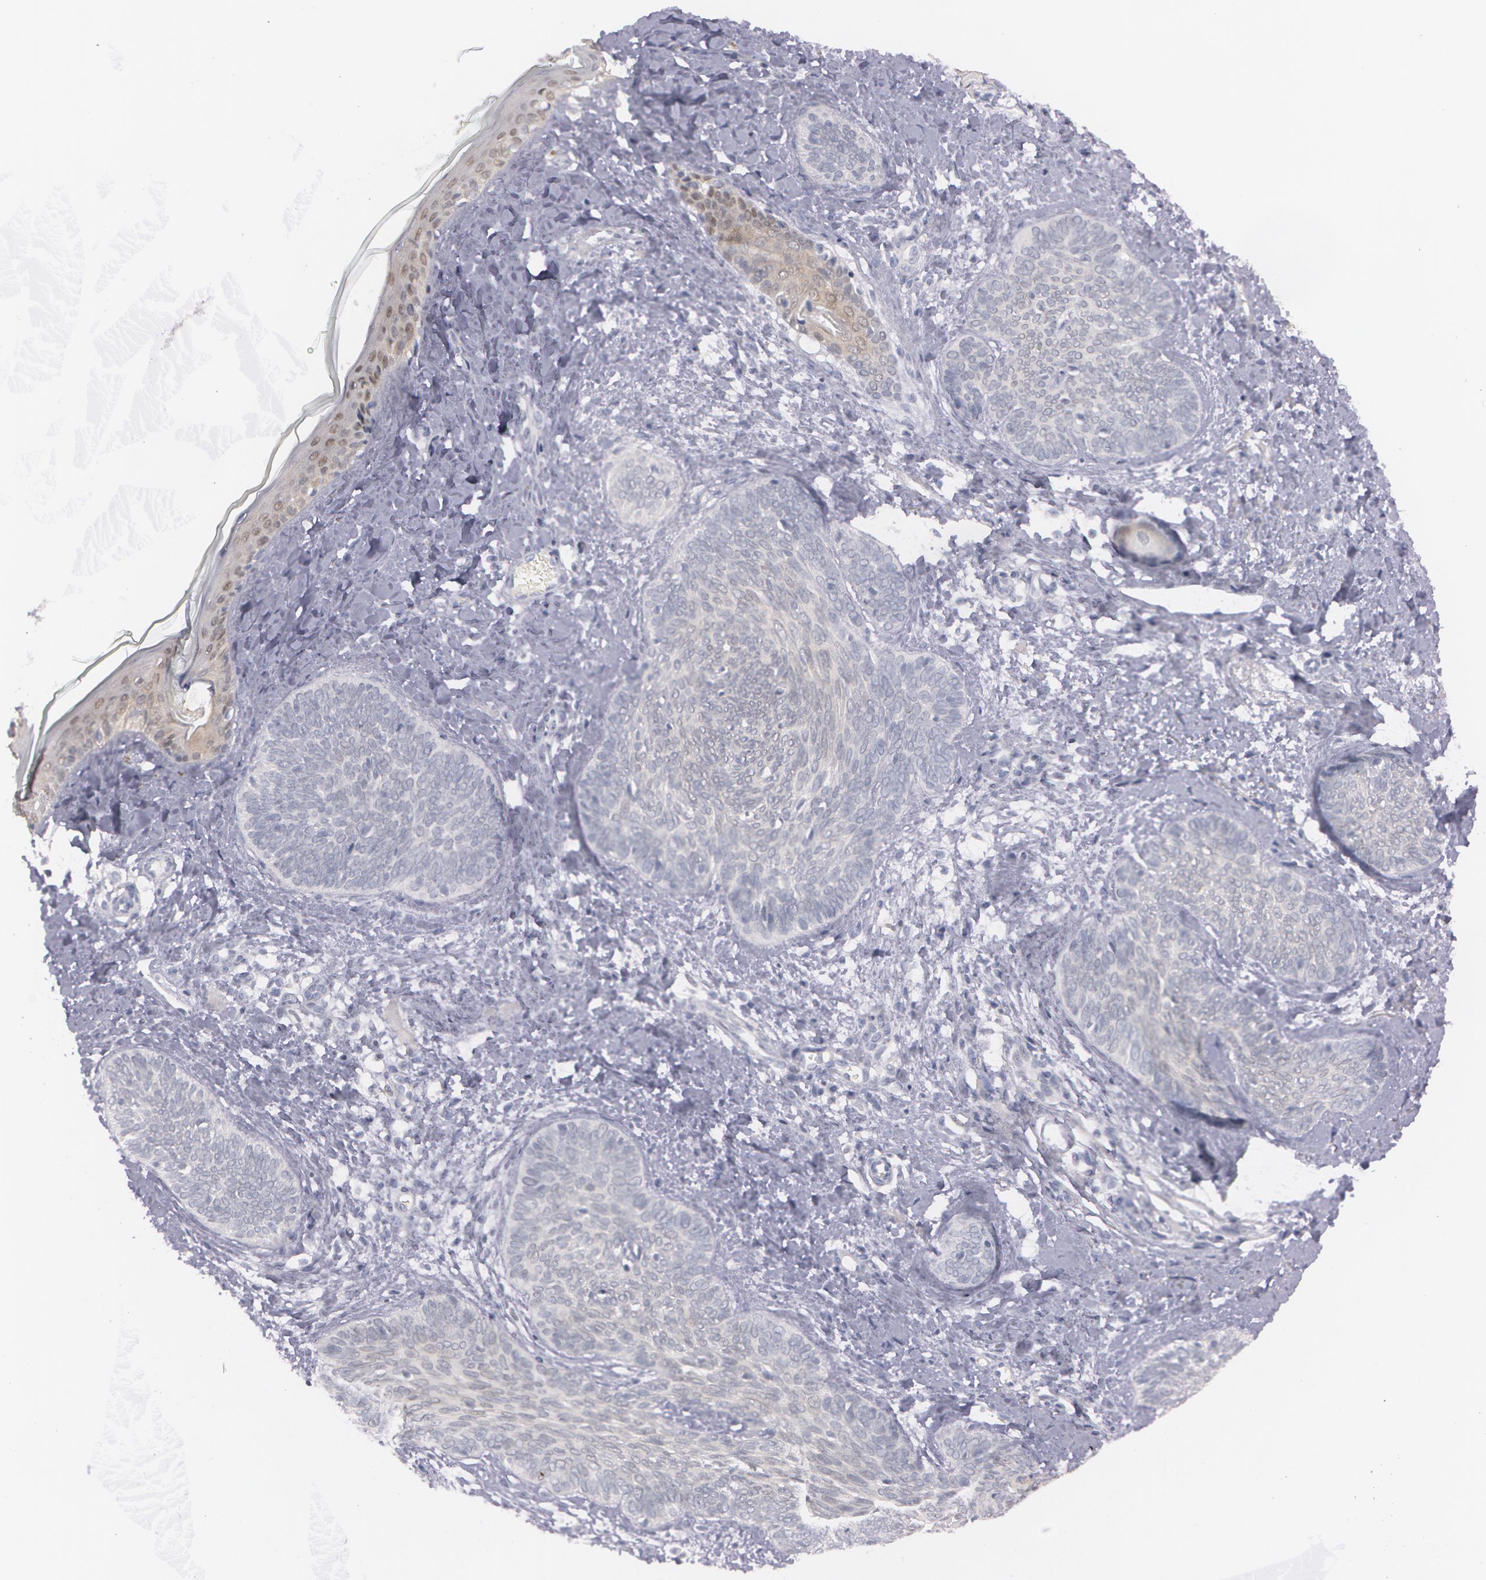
{"staining": {"intensity": "negative", "quantity": "none", "location": "none"}, "tissue": "skin cancer", "cell_type": "Tumor cells", "image_type": "cancer", "snomed": [{"axis": "morphology", "description": "Basal cell carcinoma"}, {"axis": "topography", "description": "Skin"}], "caption": "Immunohistochemistry of human skin basal cell carcinoma reveals no staining in tumor cells.", "gene": "IL1RN", "patient": {"sex": "female", "age": 81}}